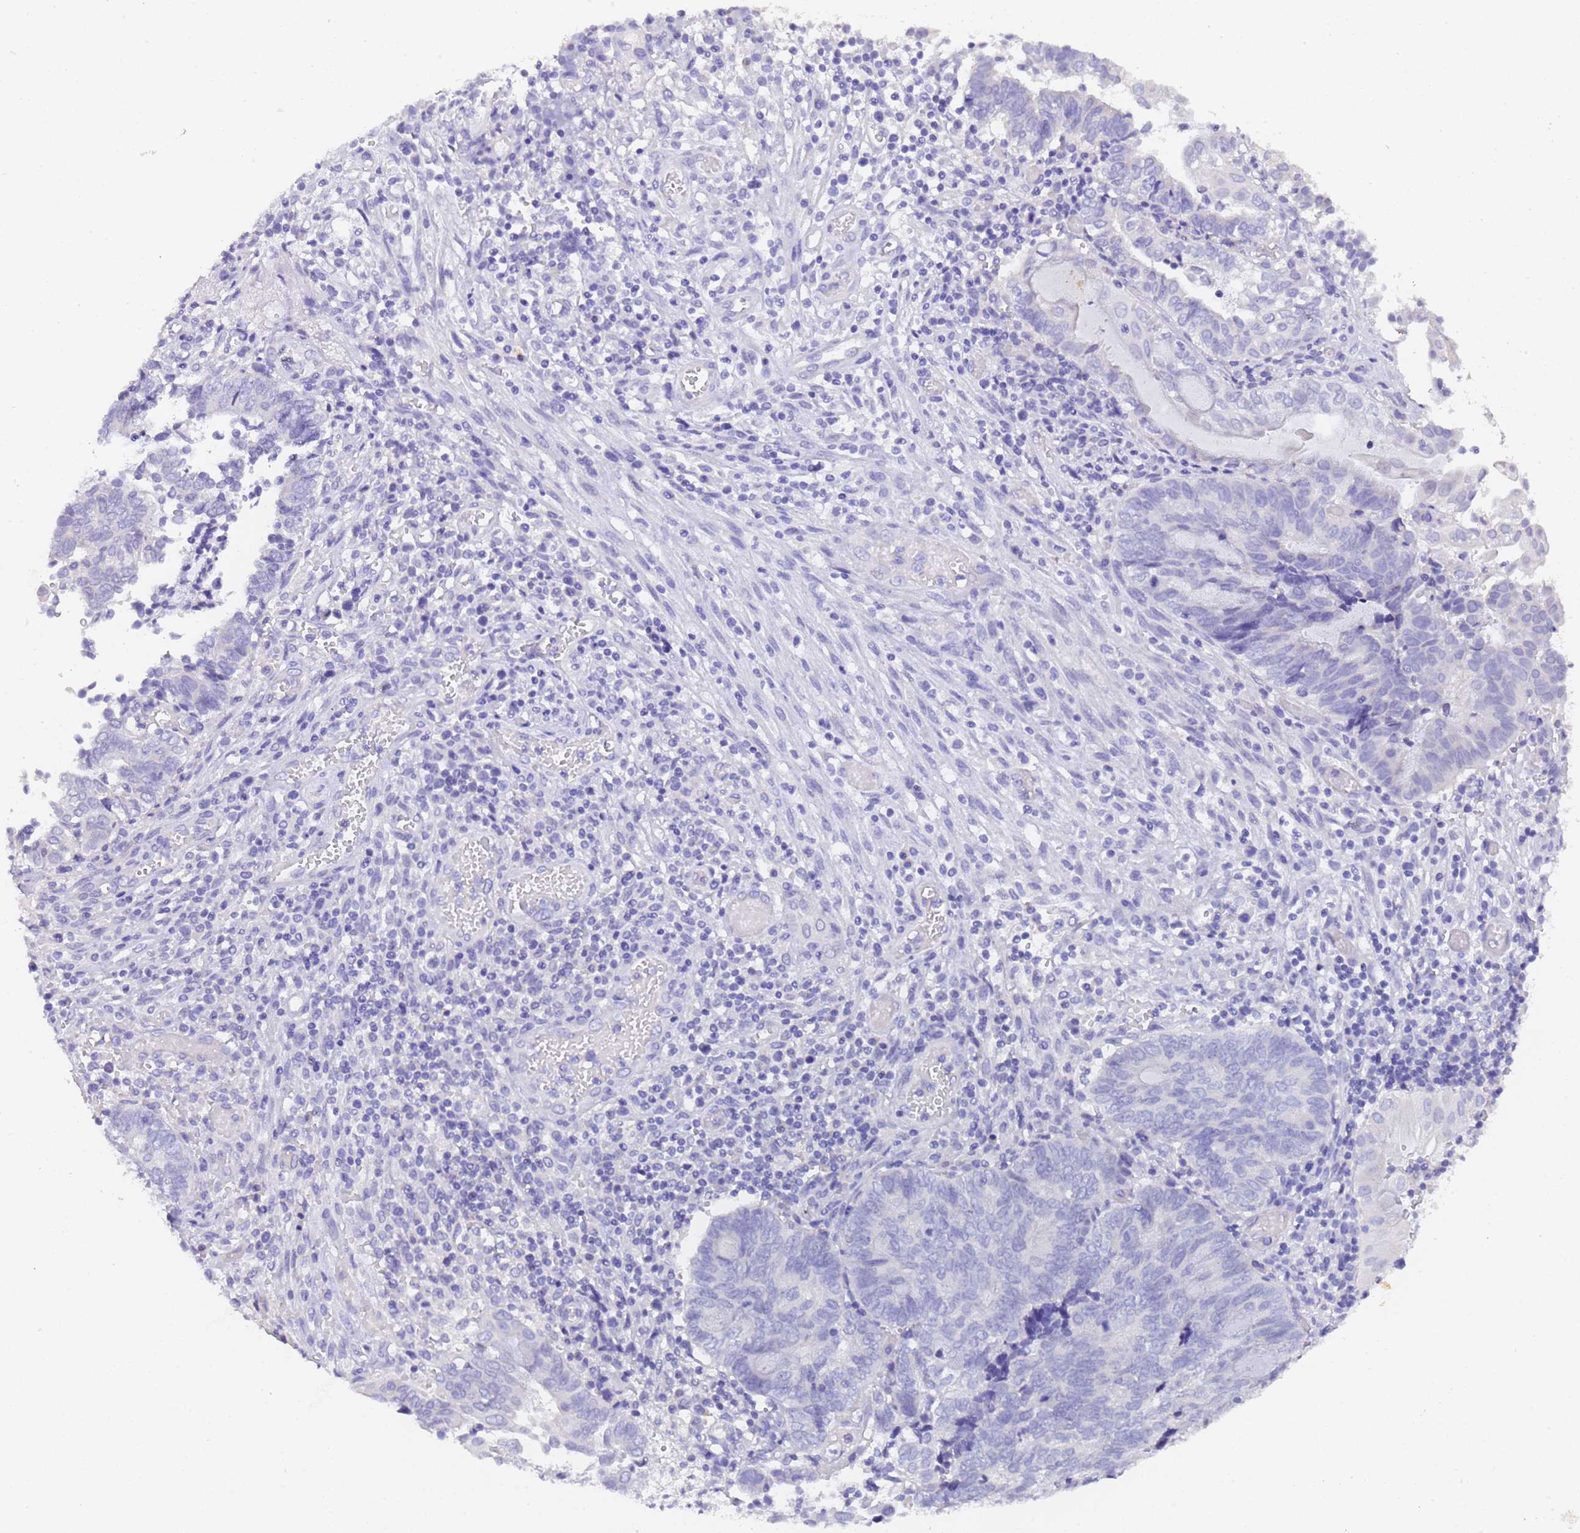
{"staining": {"intensity": "negative", "quantity": "none", "location": "none"}, "tissue": "endometrial cancer", "cell_type": "Tumor cells", "image_type": "cancer", "snomed": [{"axis": "morphology", "description": "Adenocarcinoma, NOS"}, {"axis": "topography", "description": "Uterus"}, {"axis": "topography", "description": "Endometrium"}], "caption": "DAB immunohistochemical staining of human endometrial cancer (adenocarcinoma) reveals no significant expression in tumor cells.", "gene": "GABRA1", "patient": {"sex": "female", "age": 70}}